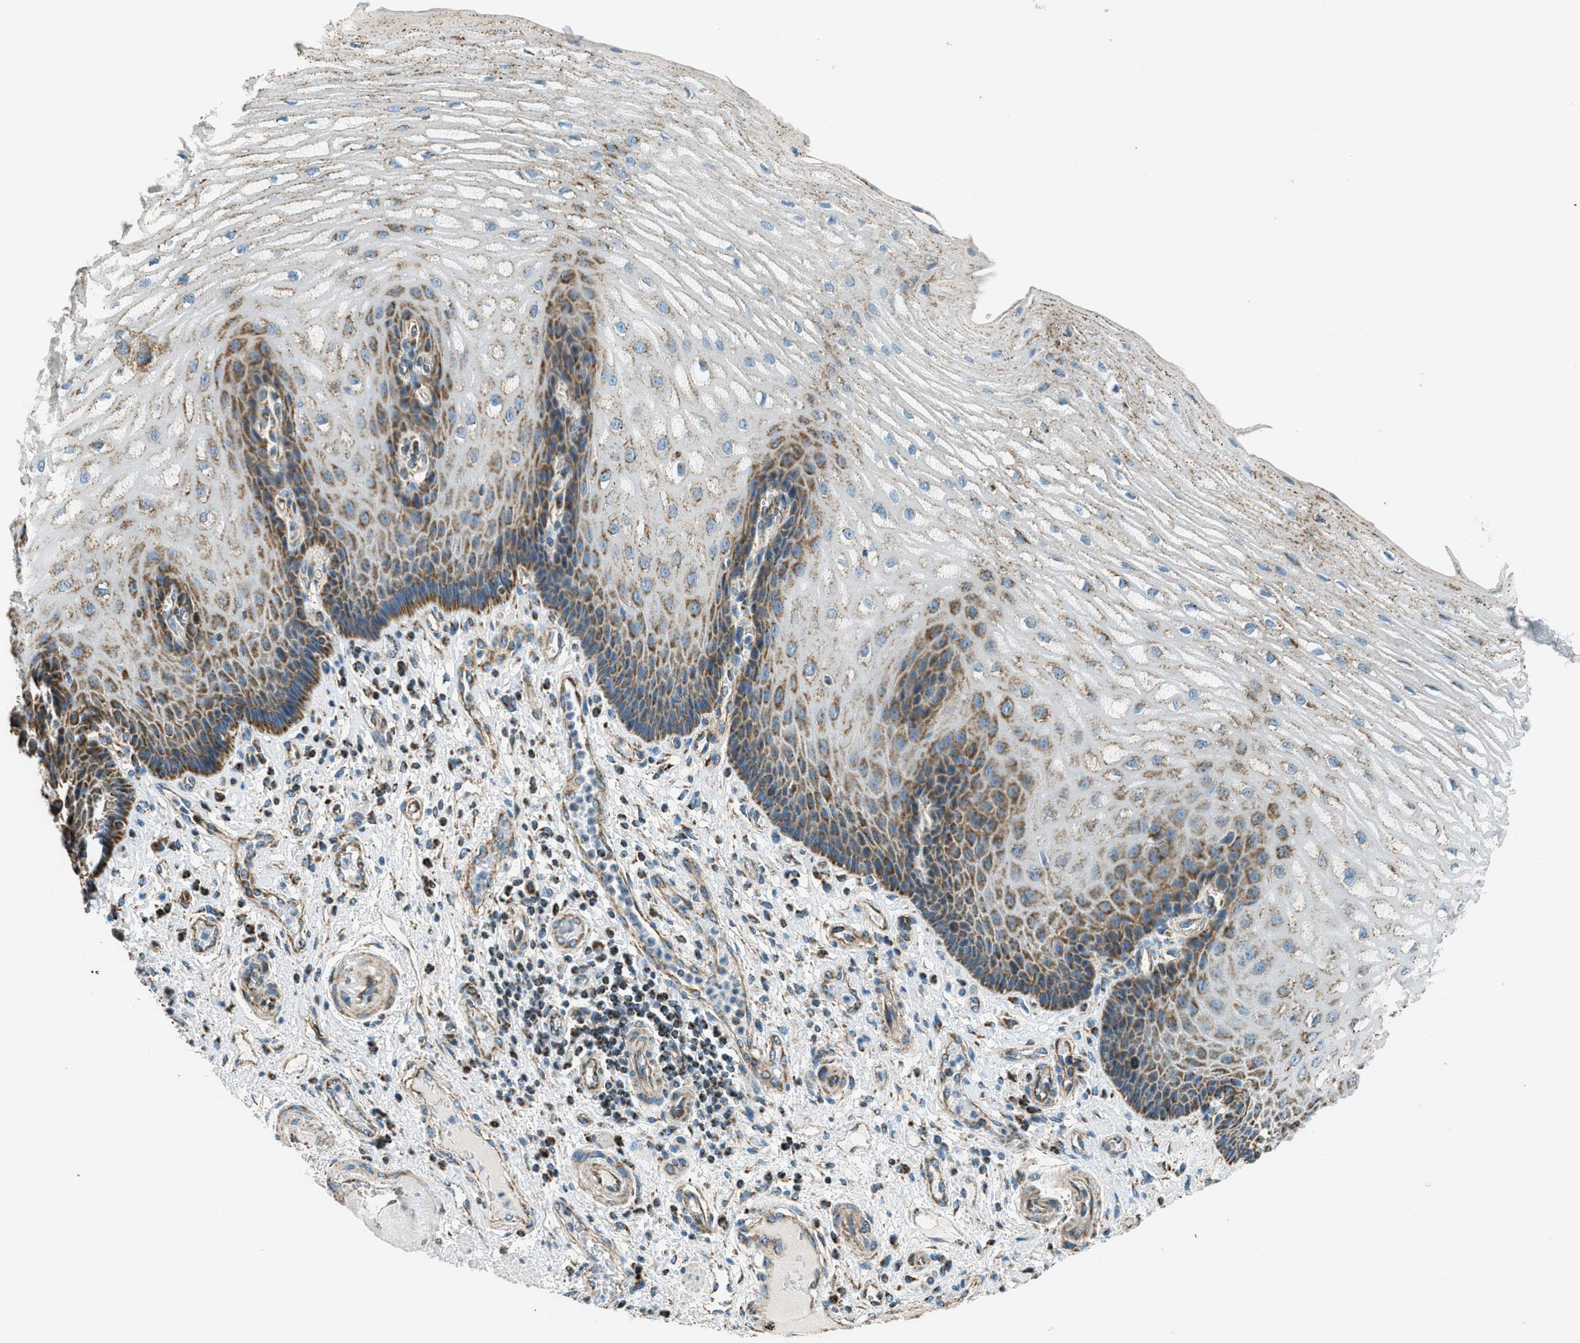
{"staining": {"intensity": "moderate", "quantity": "25%-75%", "location": "cytoplasmic/membranous"}, "tissue": "esophagus", "cell_type": "Squamous epithelial cells", "image_type": "normal", "snomed": [{"axis": "morphology", "description": "Normal tissue, NOS"}, {"axis": "topography", "description": "Esophagus"}], "caption": "High-power microscopy captured an IHC photomicrograph of unremarkable esophagus, revealing moderate cytoplasmic/membranous staining in about 25%-75% of squamous epithelial cells.", "gene": "CHST15", "patient": {"sex": "male", "age": 54}}